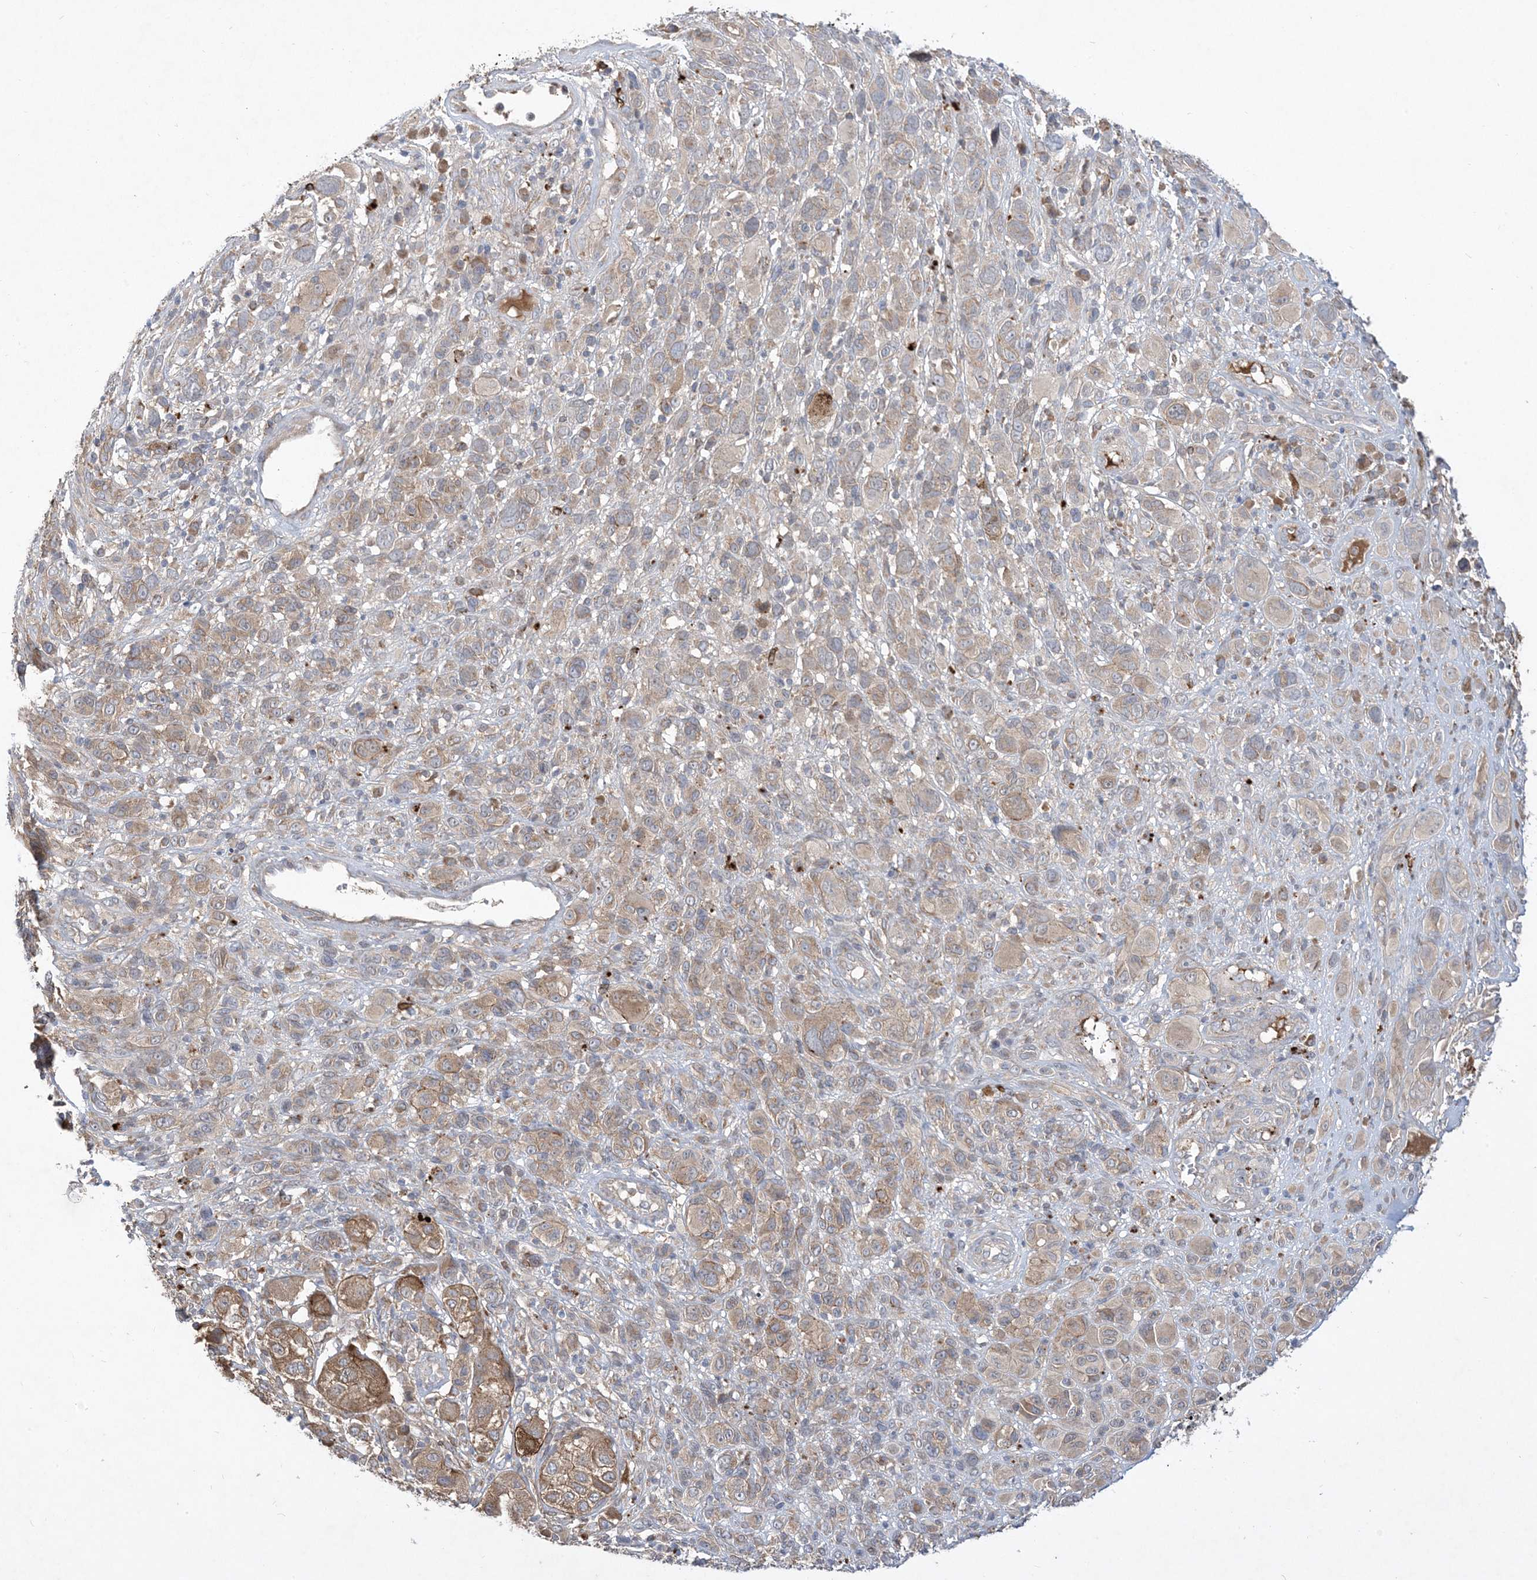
{"staining": {"intensity": "moderate", "quantity": "25%-75%", "location": "cytoplasmic/membranous"}, "tissue": "melanoma", "cell_type": "Tumor cells", "image_type": "cancer", "snomed": [{"axis": "morphology", "description": "Malignant melanoma, NOS"}, {"axis": "topography", "description": "Skin of trunk"}], "caption": "A photomicrograph of melanoma stained for a protein shows moderate cytoplasmic/membranous brown staining in tumor cells. (DAB (3,3'-diaminobenzidine) = brown stain, brightfield microscopy at high magnification).", "gene": "MASP2", "patient": {"sex": "male", "age": 71}}